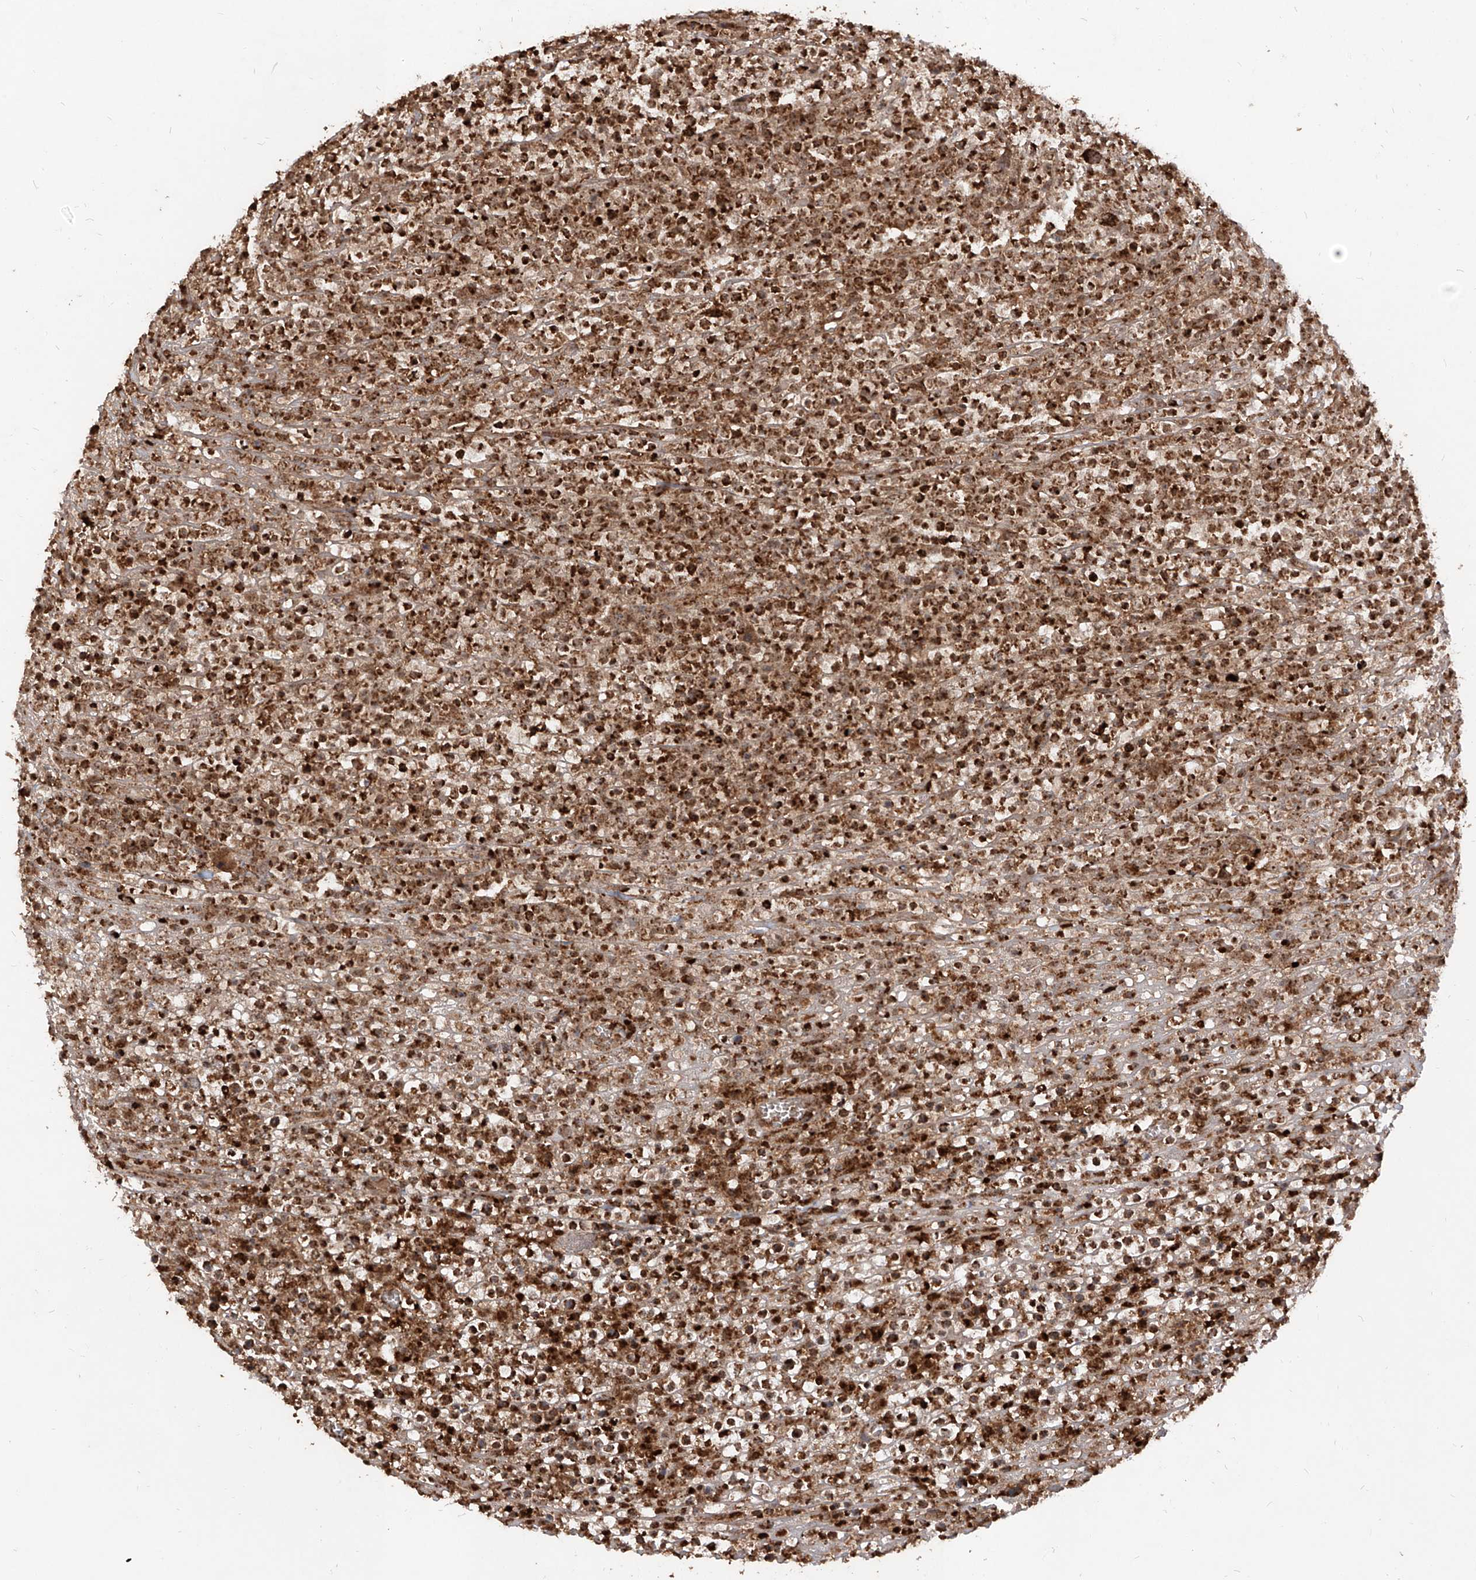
{"staining": {"intensity": "strong", "quantity": ">75%", "location": "cytoplasmic/membranous"}, "tissue": "lymphoma", "cell_type": "Tumor cells", "image_type": "cancer", "snomed": [{"axis": "morphology", "description": "Malignant lymphoma, non-Hodgkin's type, High grade"}, {"axis": "topography", "description": "Colon"}], "caption": "Lymphoma was stained to show a protein in brown. There is high levels of strong cytoplasmic/membranous staining in approximately >75% of tumor cells. Immunohistochemistry (ihc) stains the protein of interest in brown and the nuclei are stained blue.", "gene": "AIM2", "patient": {"sex": "female", "age": 53}}